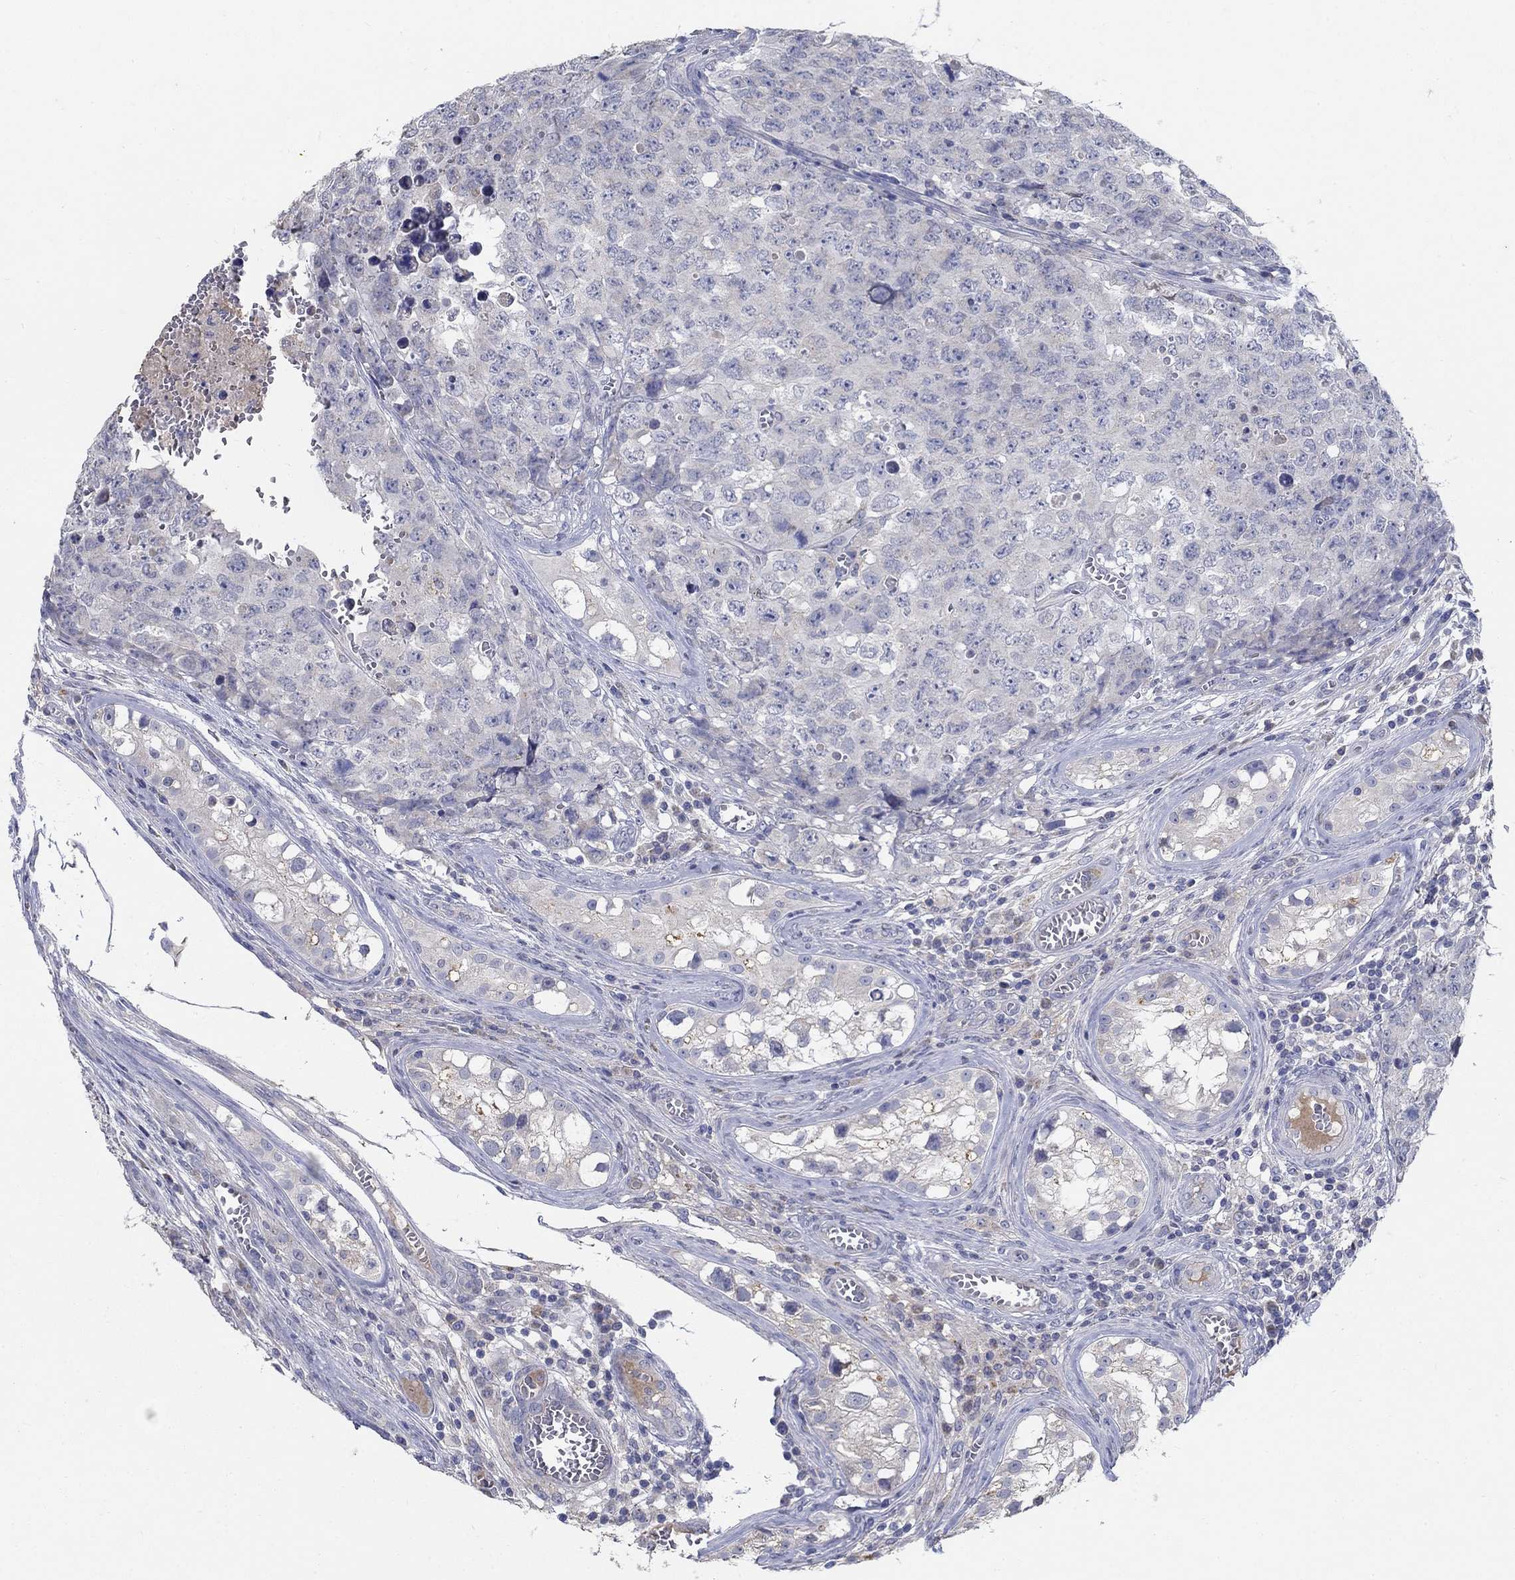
{"staining": {"intensity": "negative", "quantity": "none", "location": "none"}, "tissue": "testis cancer", "cell_type": "Tumor cells", "image_type": "cancer", "snomed": [{"axis": "morphology", "description": "Carcinoma, Embryonal, NOS"}, {"axis": "topography", "description": "Testis"}], "caption": "Tumor cells show no significant expression in embryonal carcinoma (testis). The staining was performed using DAB (3,3'-diaminobenzidine) to visualize the protein expression in brown, while the nuclei were stained in blue with hematoxylin (Magnification: 20x).", "gene": "PROZ", "patient": {"sex": "male", "age": 23}}